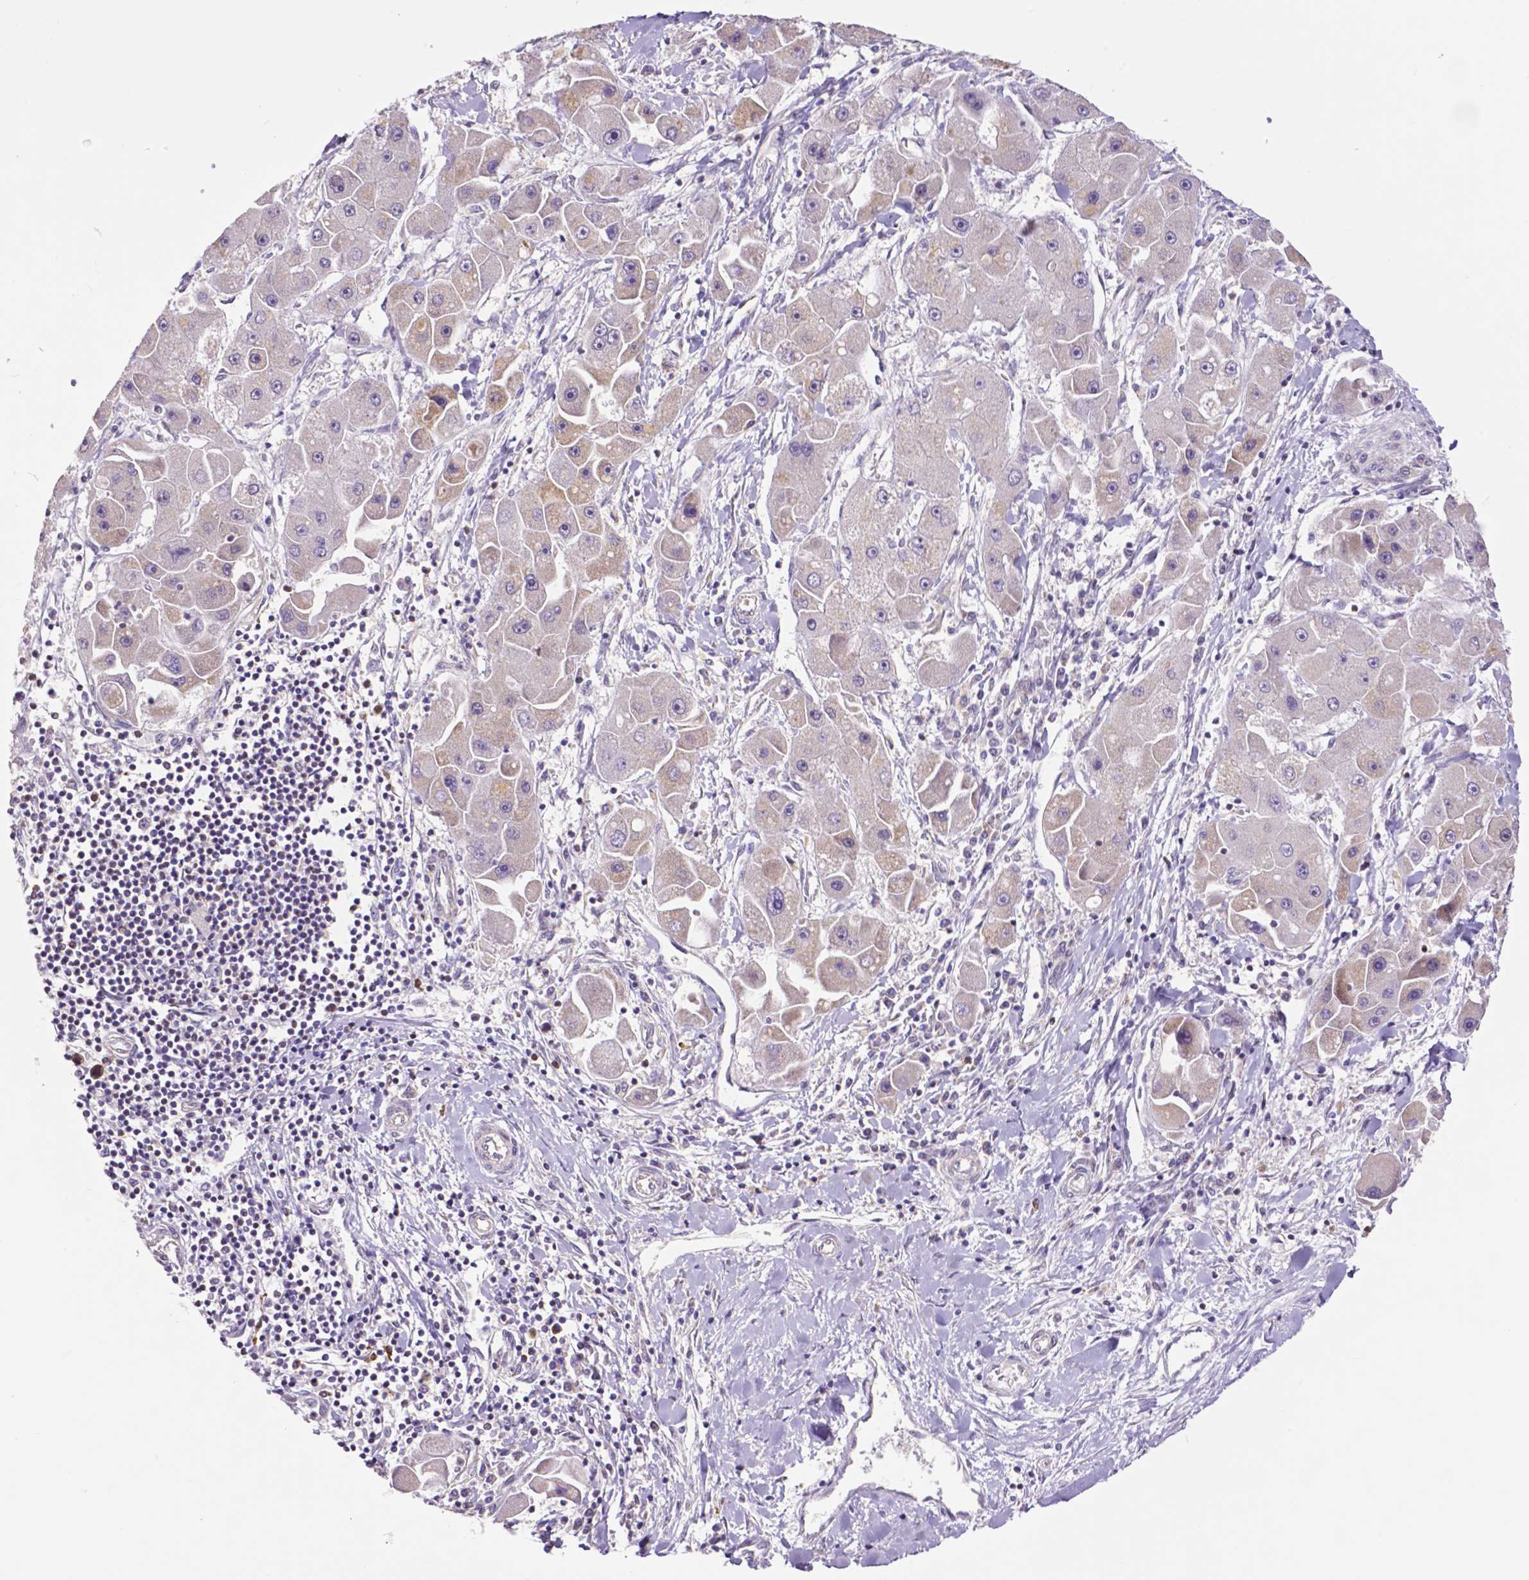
{"staining": {"intensity": "weak", "quantity": "<25%", "location": "cytoplasmic/membranous"}, "tissue": "liver cancer", "cell_type": "Tumor cells", "image_type": "cancer", "snomed": [{"axis": "morphology", "description": "Carcinoma, Hepatocellular, NOS"}, {"axis": "topography", "description": "Liver"}], "caption": "A high-resolution histopathology image shows immunohistochemistry staining of liver hepatocellular carcinoma, which exhibits no significant positivity in tumor cells.", "gene": "MCL1", "patient": {"sex": "male", "age": 24}}